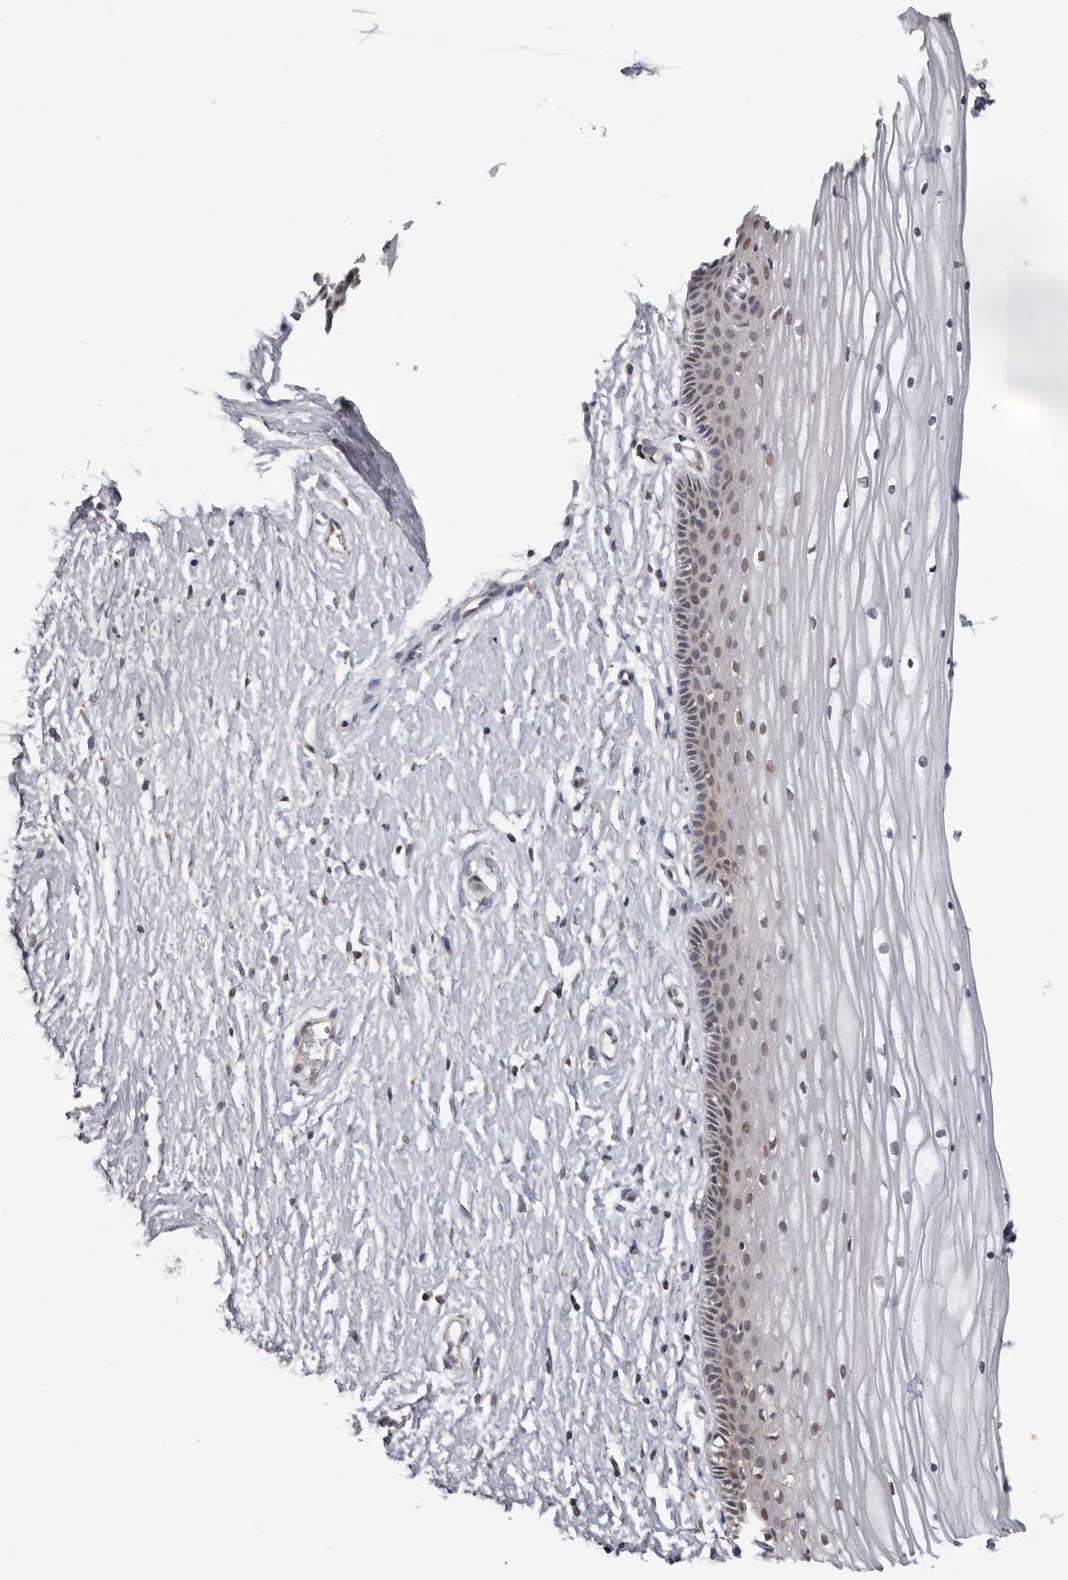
{"staining": {"intensity": "moderate", "quantity": "25%-75%", "location": "nuclear"}, "tissue": "vagina", "cell_type": "Squamous epithelial cells", "image_type": "normal", "snomed": [{"axis": "morphology", "description": "Normal tissue, NOS"}, {"axis": "topography", "description": "Vagina"}, {"axis": "topography", "description": "Cervix"}], "caption": "Immunohistochemical staining of unremarkable human vagina shows moderate nuclear protein positivity in approximately 25%-75% of squamous epithelial cells.", "gene": "MOGAT2", "patient": {"sex": "female", "age": 40}}